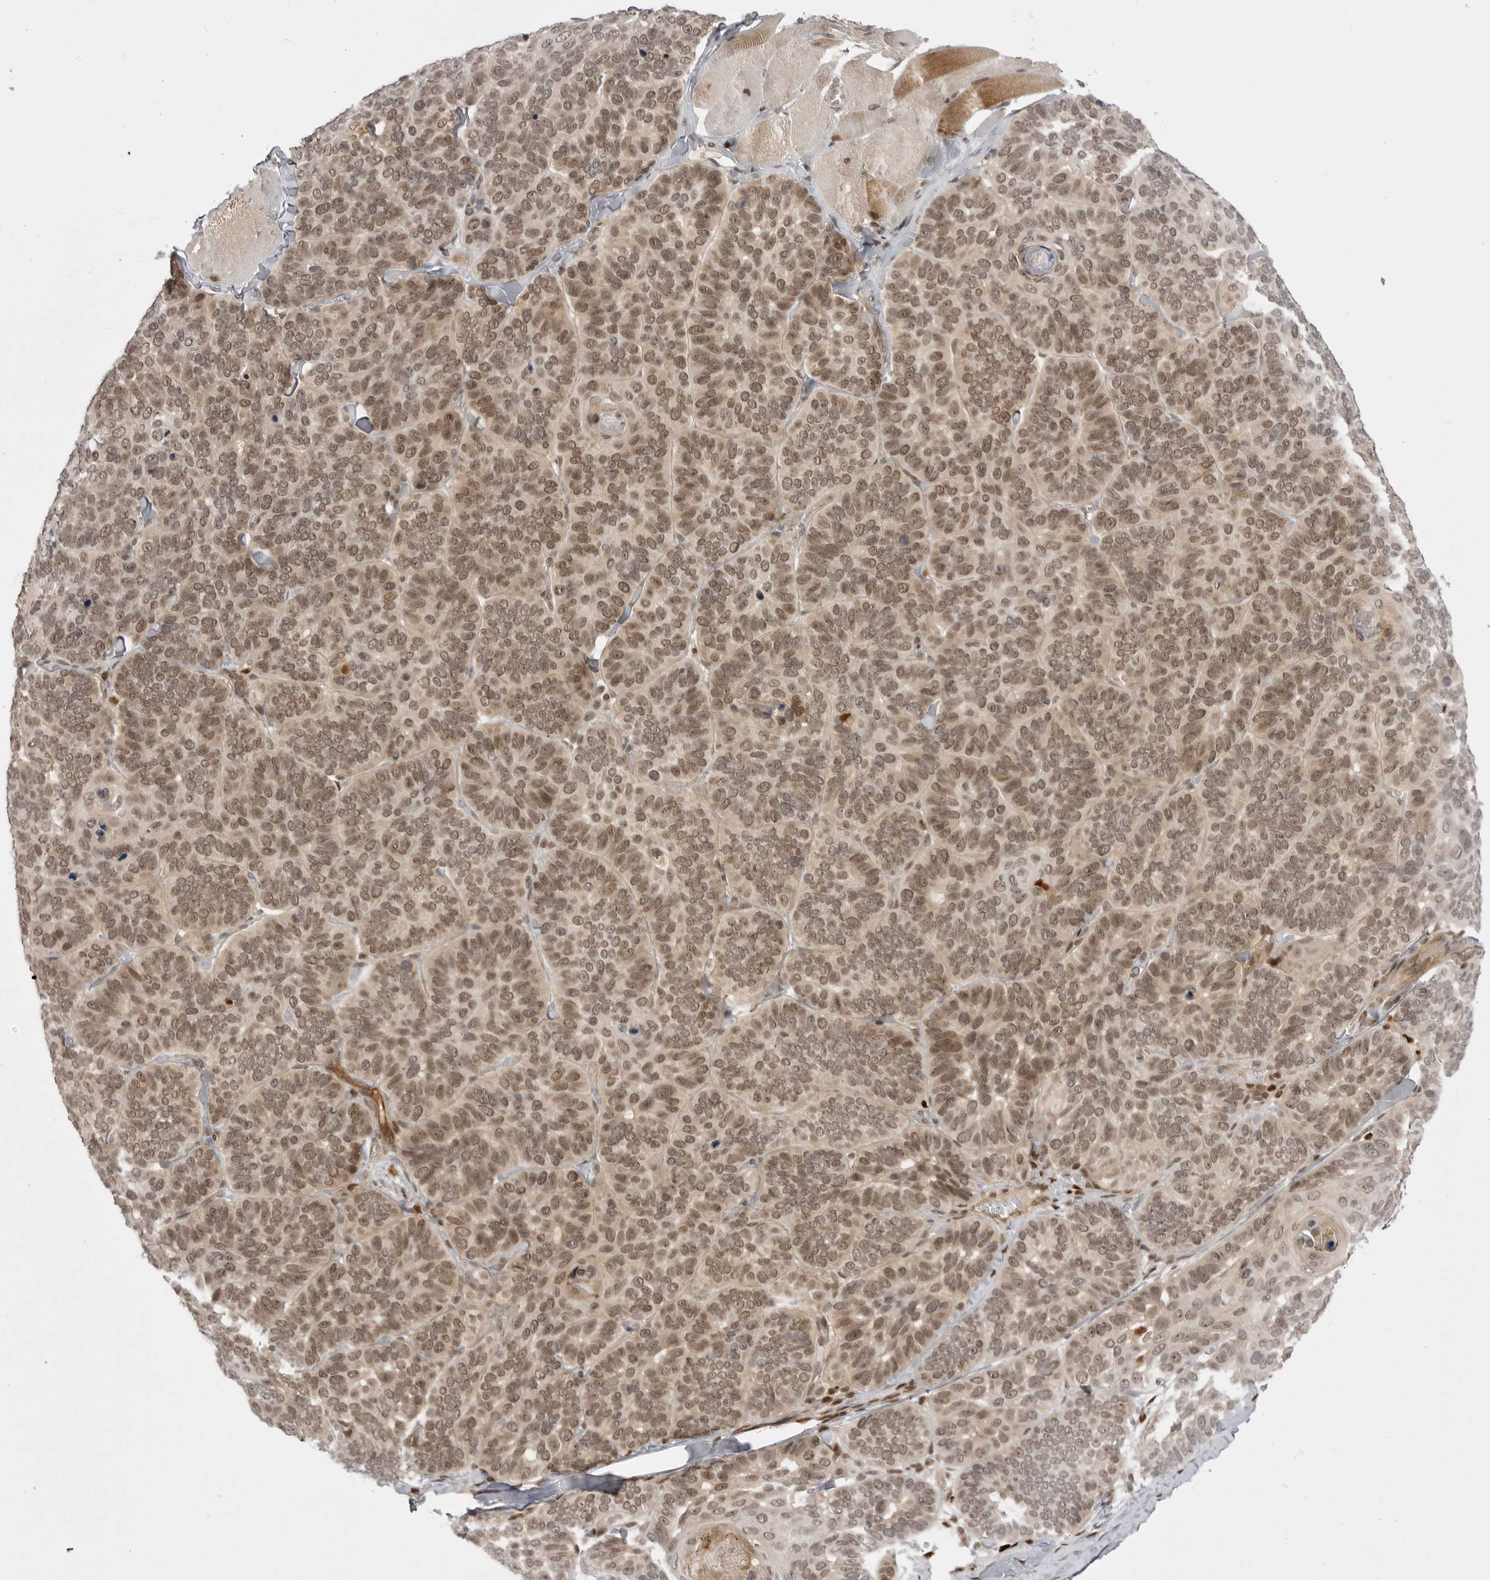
{"staining": {"intensity": "moderate", "quantity": ">75%", "location": "nuclear"}, "tissue": "skin cancer", "cell_type": "Tumor cells", "image_type": "cancer", "snomed": [{"axis": "morphology", "description": "Basal cell carcinoma"}, {"axis": "topography", "description": "Skin"}], "caption": "About >75% of tumor cells in human skin cancer (basal cell carcinoma) reveal moderate nuclear protein positivity as visualized by brown immunohistochemical staining.", "gene": "PTK2B", "patient": {"sex": "male", "age": 62}}